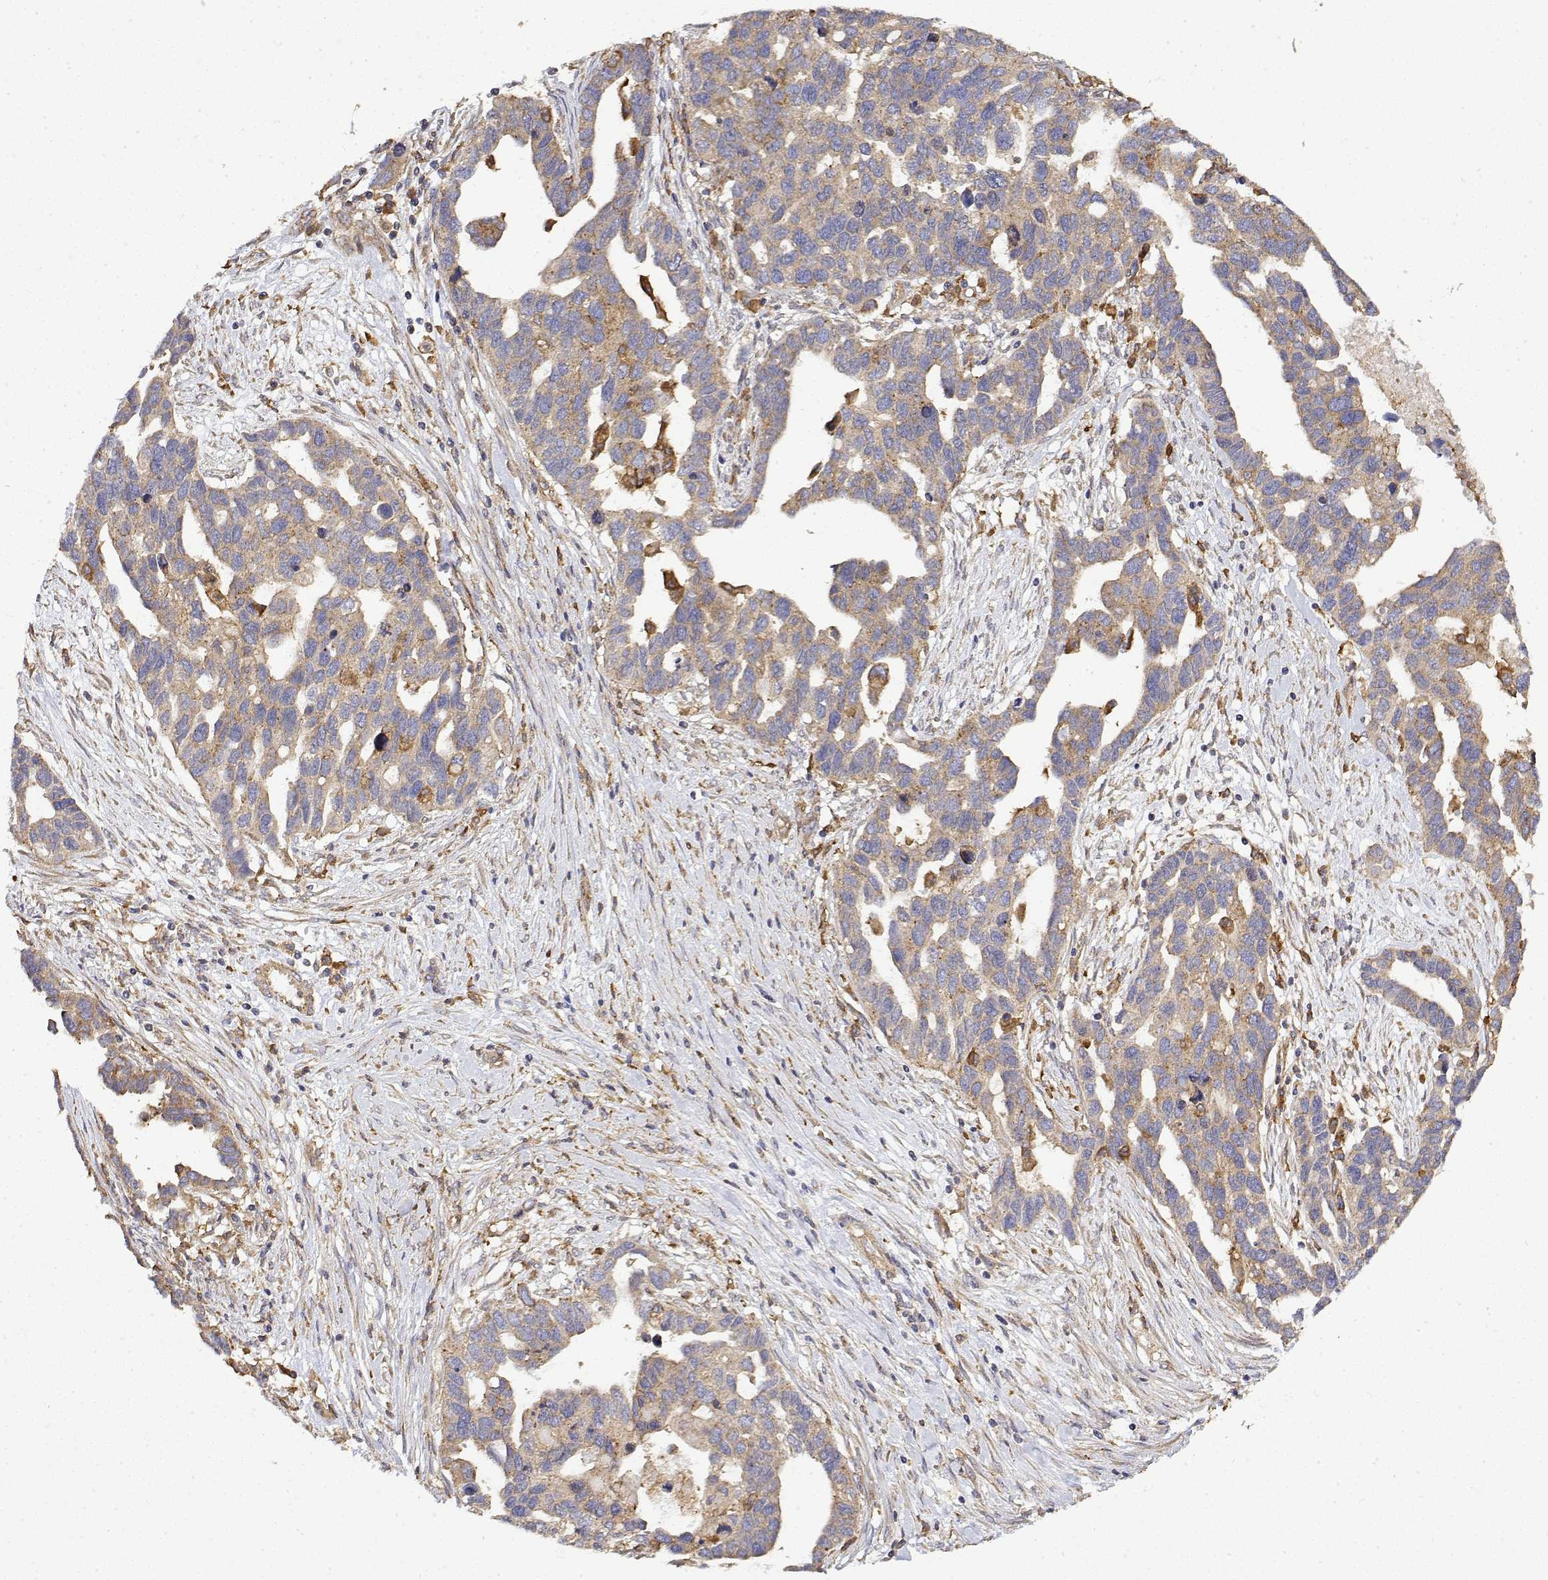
{"staining": {"intensity": "weak", "quantity": ">75%", "location": "cytoplasmic/membranous"}, "tissue": "ovarian cancer", "cell_type": "Tumor cells", "image_type": "cancer", "snomed": [{"axis": "morphology", "description": "Cystadenocarcinoma, serous, NOS"}, {"axis": "topography", "description": "Ovary"}], "caption": "Protein staining exhibits weak cytoplasmic/membranous staining in about >75% of tumor cells in ovarian cancer (serous cystadenocarcinoma).", "gene": "PACSIN2", "patient": {"sex": "female", "age": 54}}